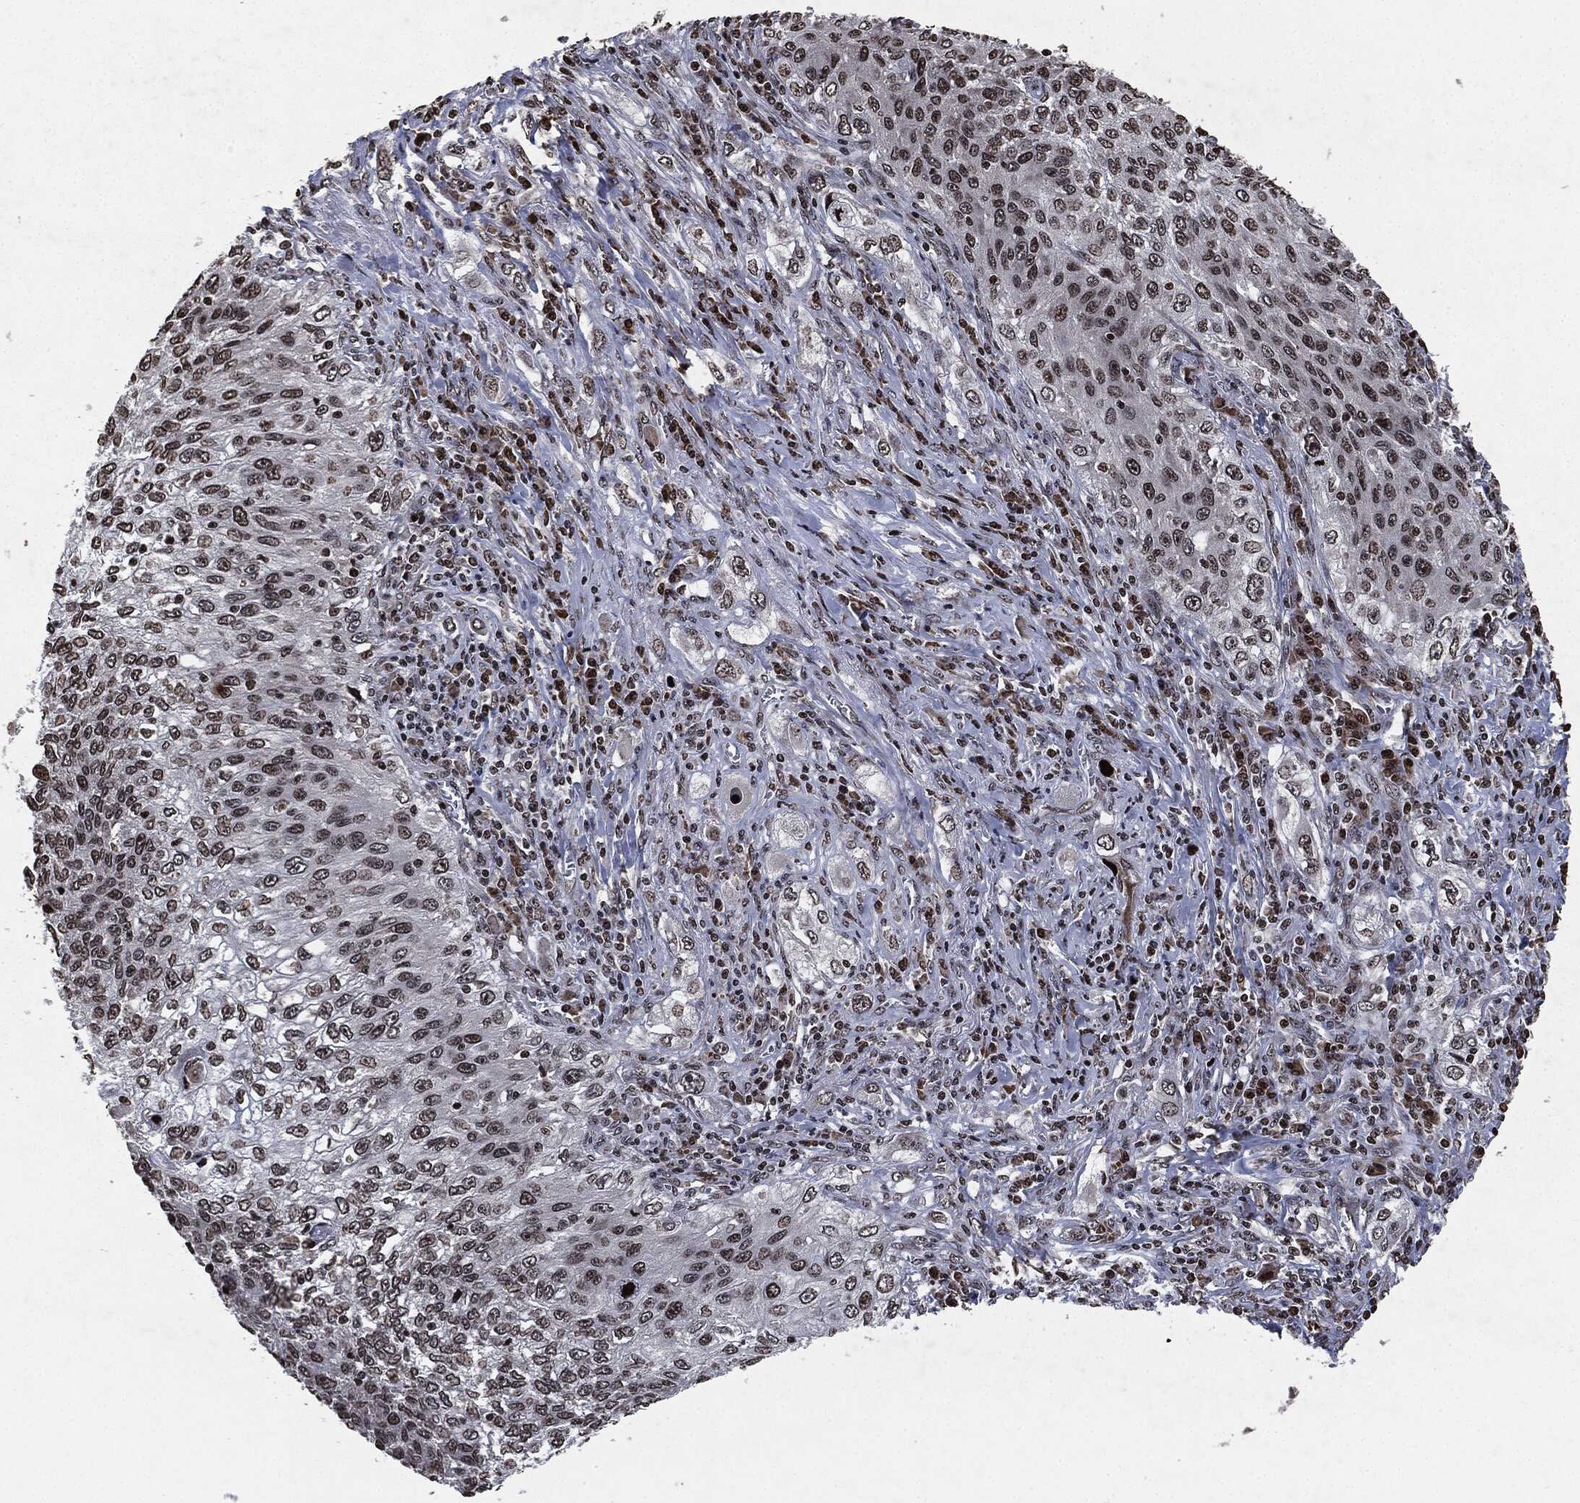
{"staining": {"intensity": "negative", "quantity": "none", "location": "none"}, "tissue": "lung cancer", "cell_type": "Tumor cells", "image_type": "cancer", "snomed": [{"axis": "morphology", "description": "Squamous cell carcinoma, NOS"}, {"axis": "topography", "description": "Lung"}], "caption": "This is a histopathology image of IHC staining of lung cancer (squamous cell carcinoma), which shows no positivity in tumor cells. Nuclei are stained in blue.", "gene": "JUN", "patient": {"sex": "female", "age": 69}}